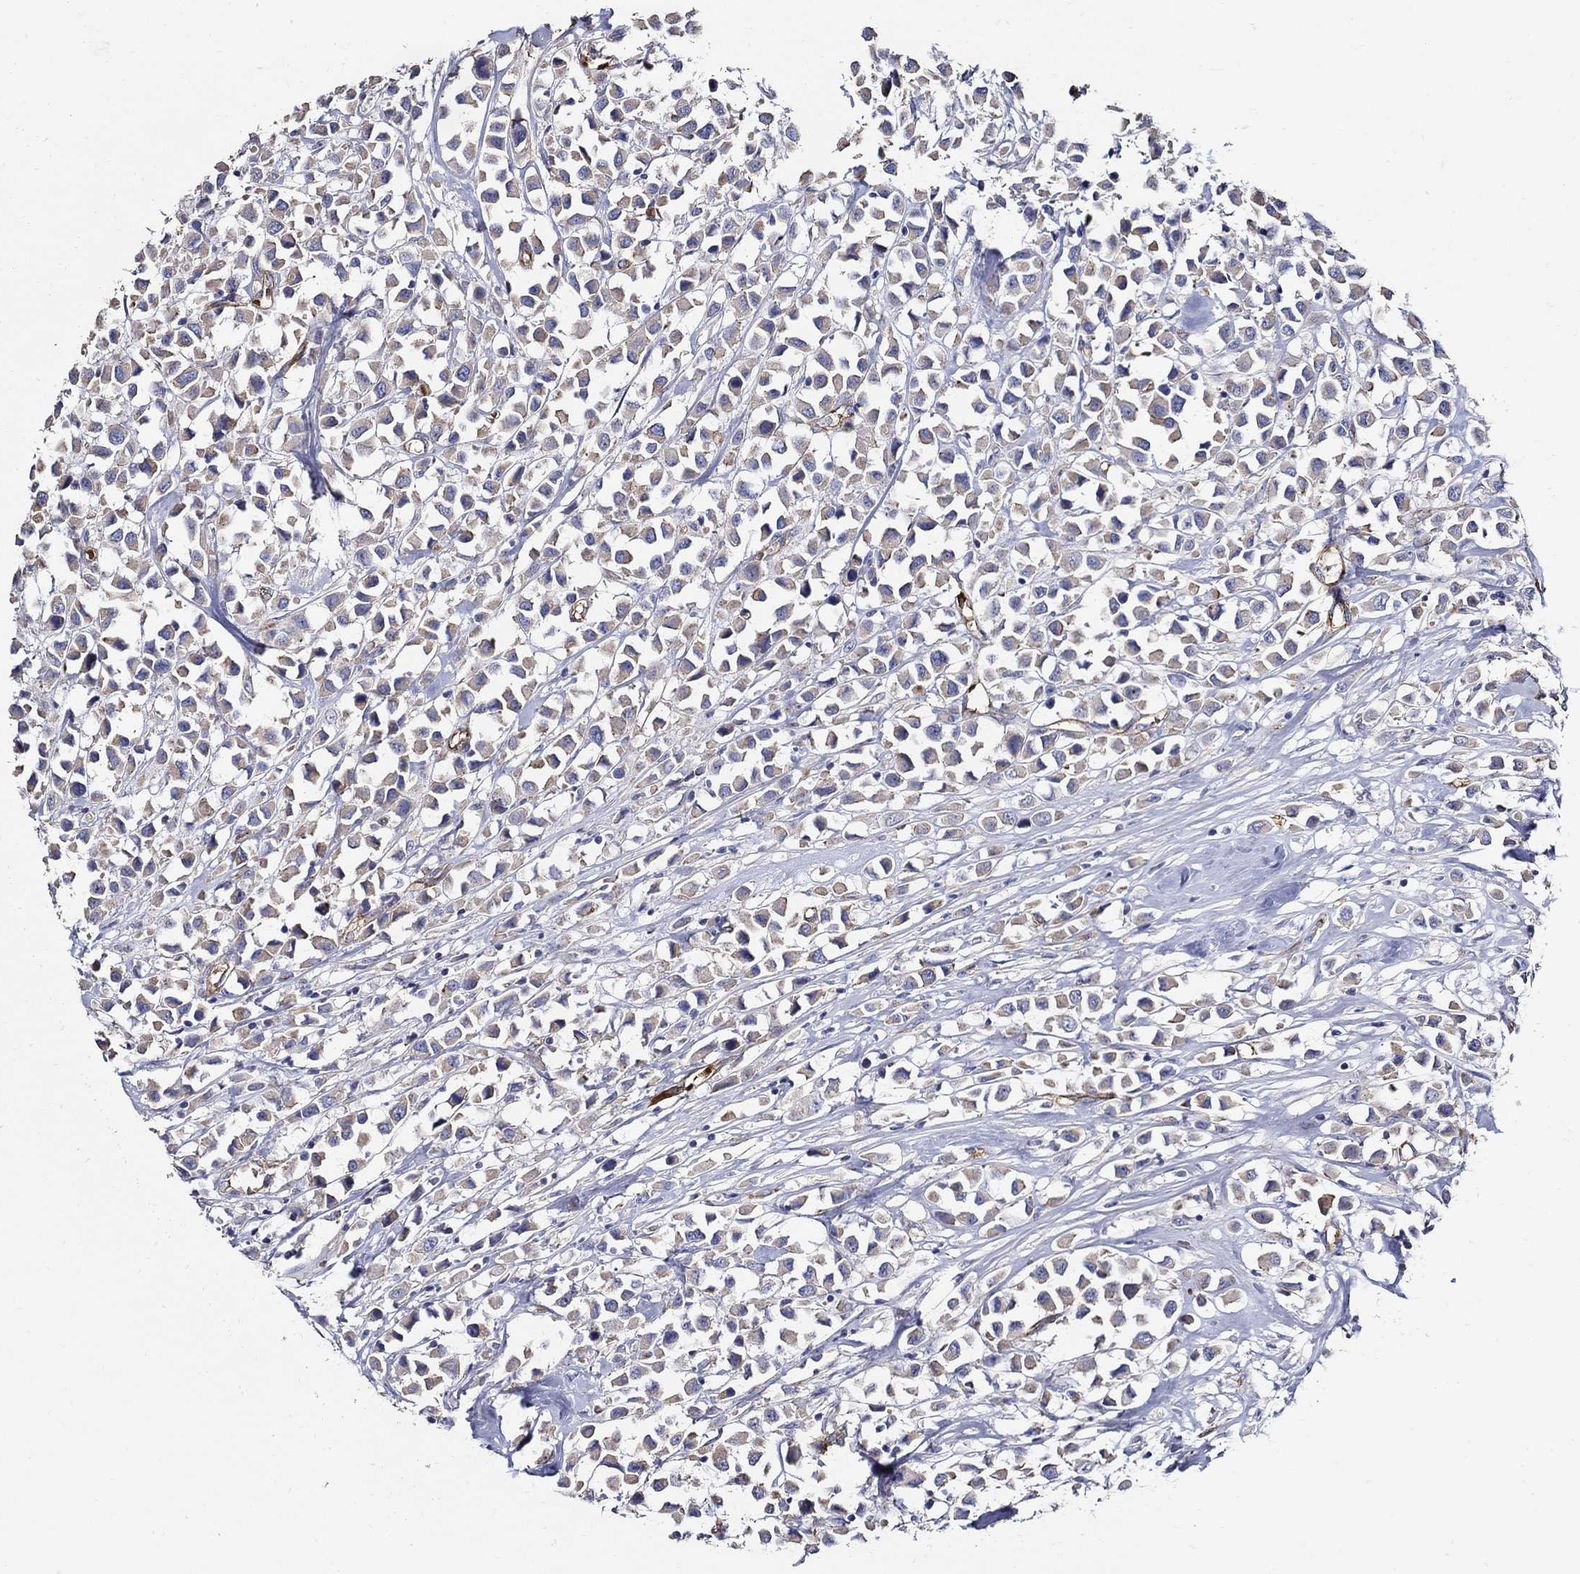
{"staining": {"intensity": "weak", "quantity": "25%-75%", "location": "cytoplasmic/membranous"}, "tissue": "breast cancer", "cell_type": "Tumor cells", "image_type": "cancer", "snomed": [{"axis": "morphology", "description": "Duct carcinoma"}, {"axis": "topography", "description": "Breast"}], "caption": "Immunohistochemistry (IHC) image of breast cancer stained for a protein (brown), which demonstrates low levels of weak cytoplasmic/membranous expression in about 25%-75% of tumor cells.", "gene": "APBB3", "patient": {"sex": "female", "age": 61}}